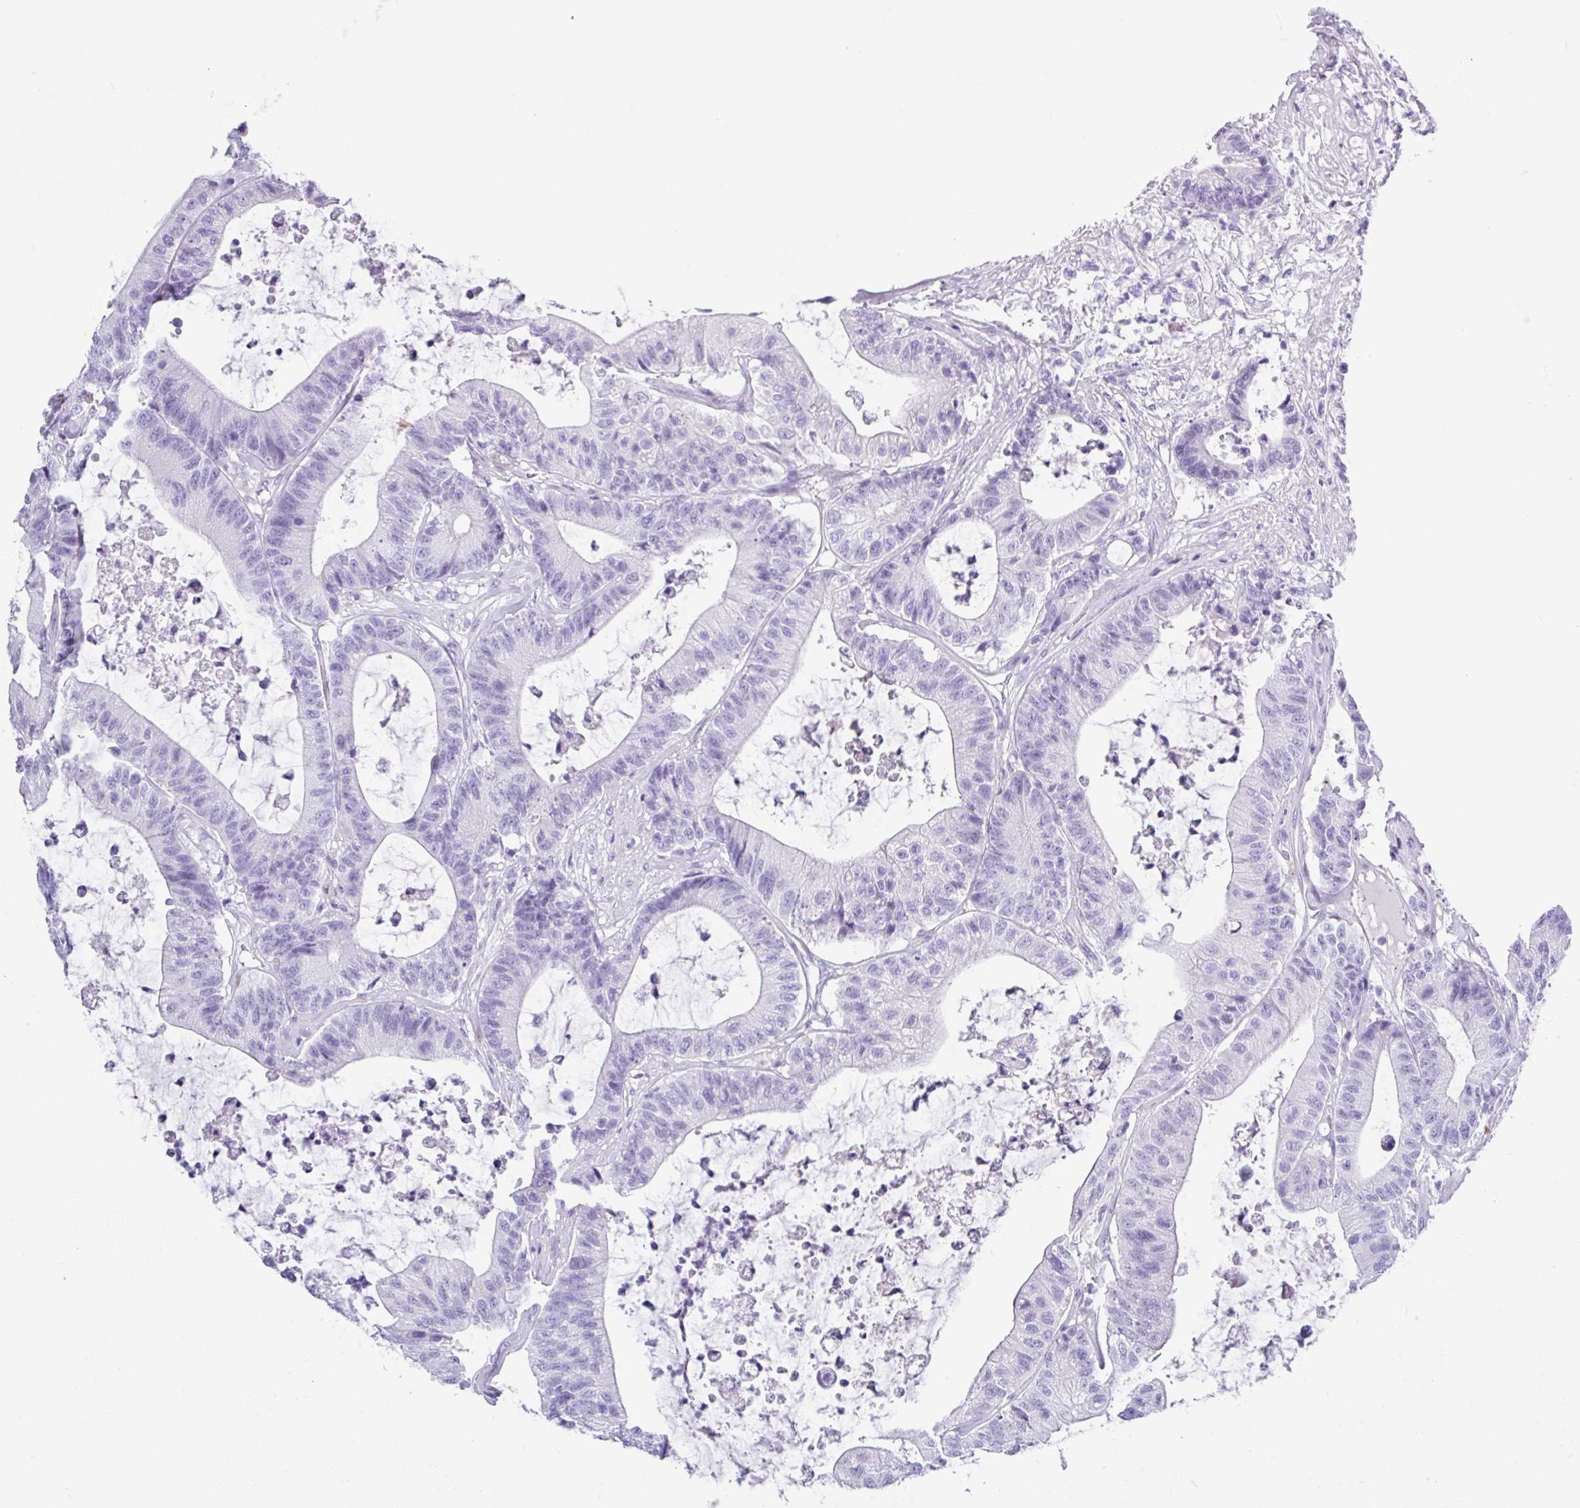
{"staining": {"intensity": "negative", "quantity": "none", "location": "none"}, "tissue": "colorectal cancer", "cell_type": "Tumor cells", "image_type": "cancer", "snomed": [{"axis": "morphology", "description": "Adenocarcinoma, NOS"}, {"axis": "topography", "description": "Colon"}], "caption": "Immunohistochemistry (IHC) histopathology image of human adenocarcinoma (colorectal) stained for a protein (brown), which demonstrates no positivity in tumor cells. (Immunohistochemistry, brightfield microscopy, high magnification).", "gene": "ZG16", "patient": {"sex": "female", "age": 84}}